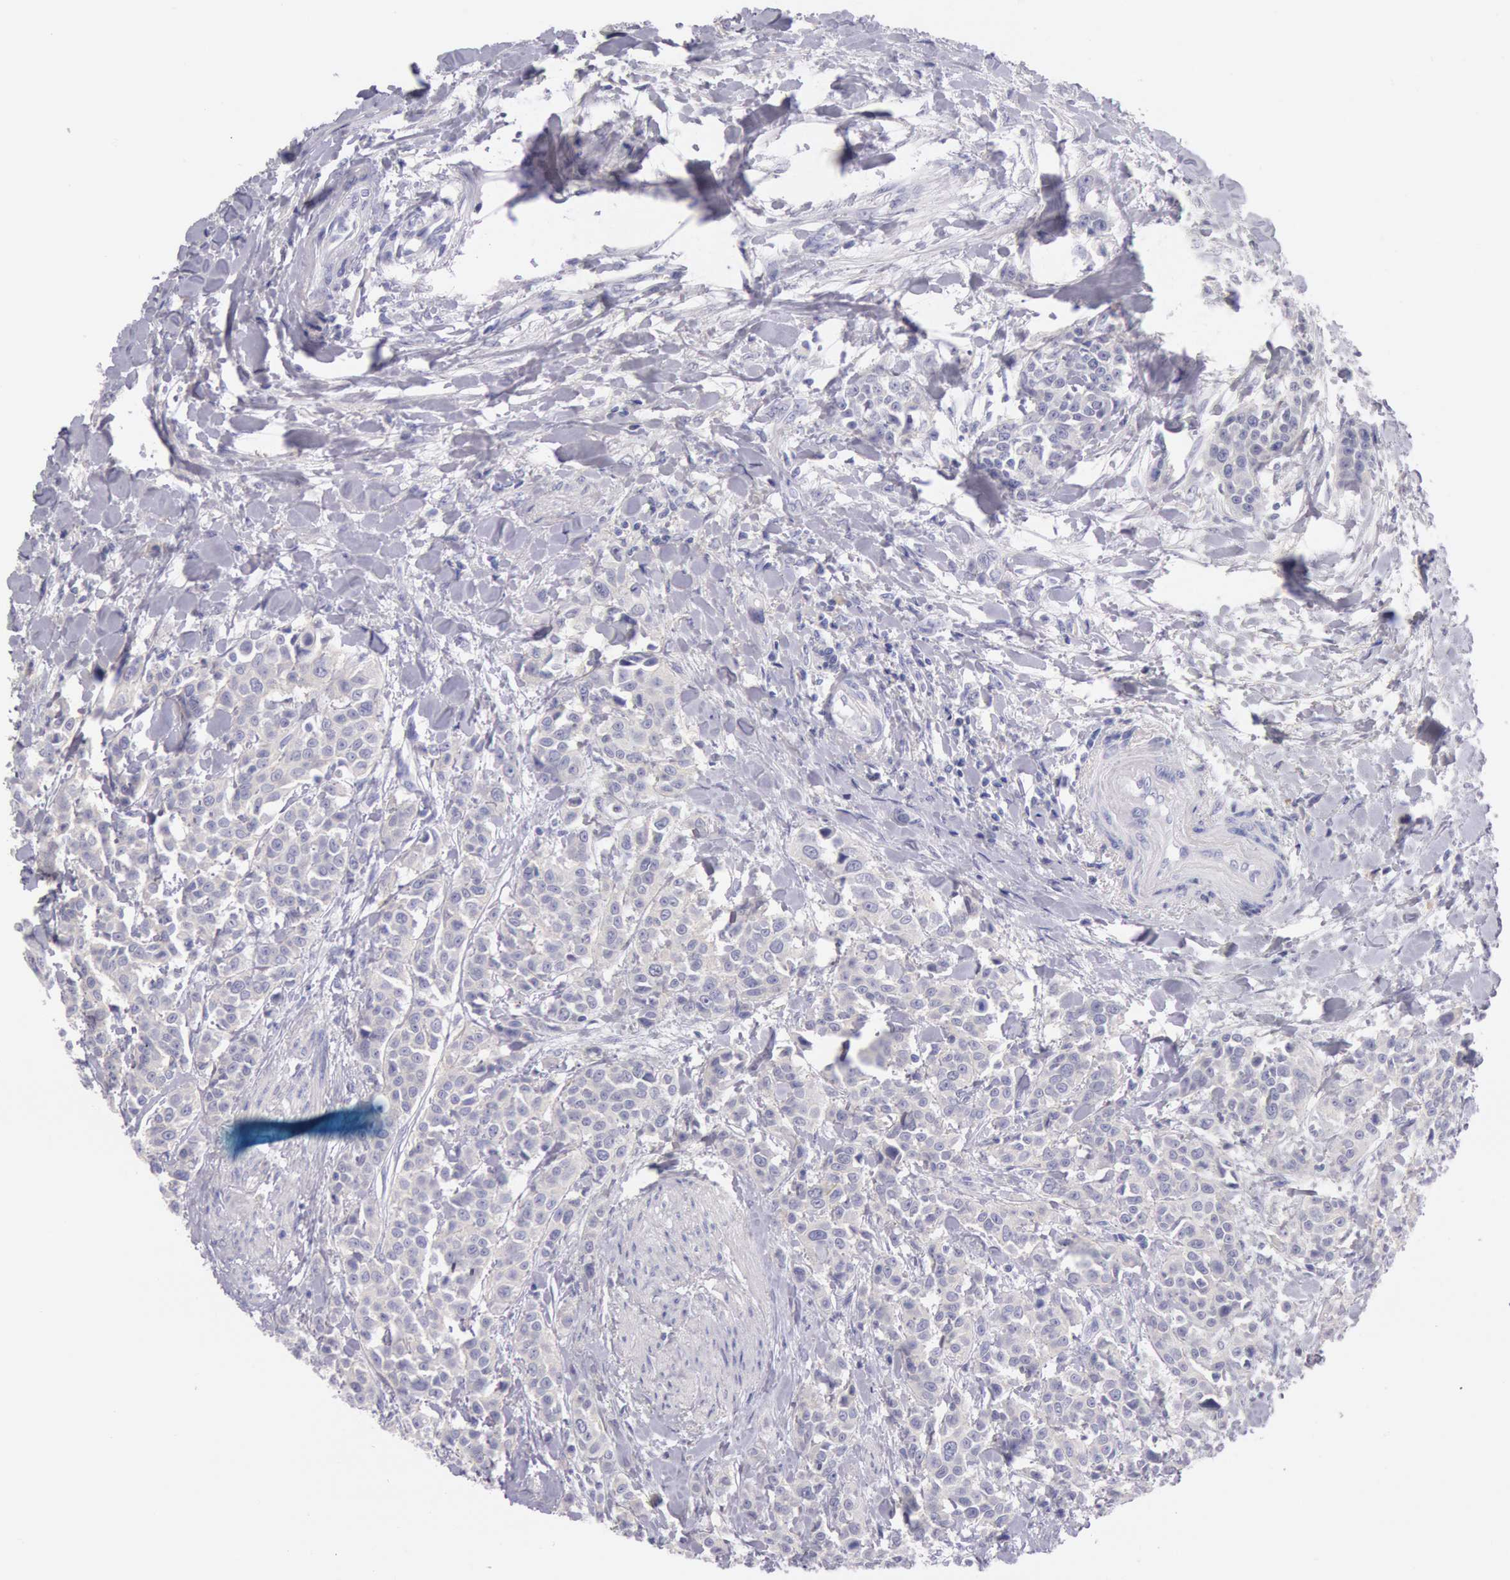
{"staining": {"intensity": "negative", "quantity": "none", "location": "none"}, "tissue": "urothelial cancer", "cell_type": "Tumor cells", "image_type": "cancer", "snomed": [{"axis": "morphology", "description": "Urothelial carcinoma, High grade"}, {"axis": "topography", "description": "Urinary bladder"}], "caption": "Protein analysis of urothelial carcinoma (high-grade) shows no significant expression in tumor cells.", "gene": "EGFR", "patient": {"sex": "male", "age": 56}}